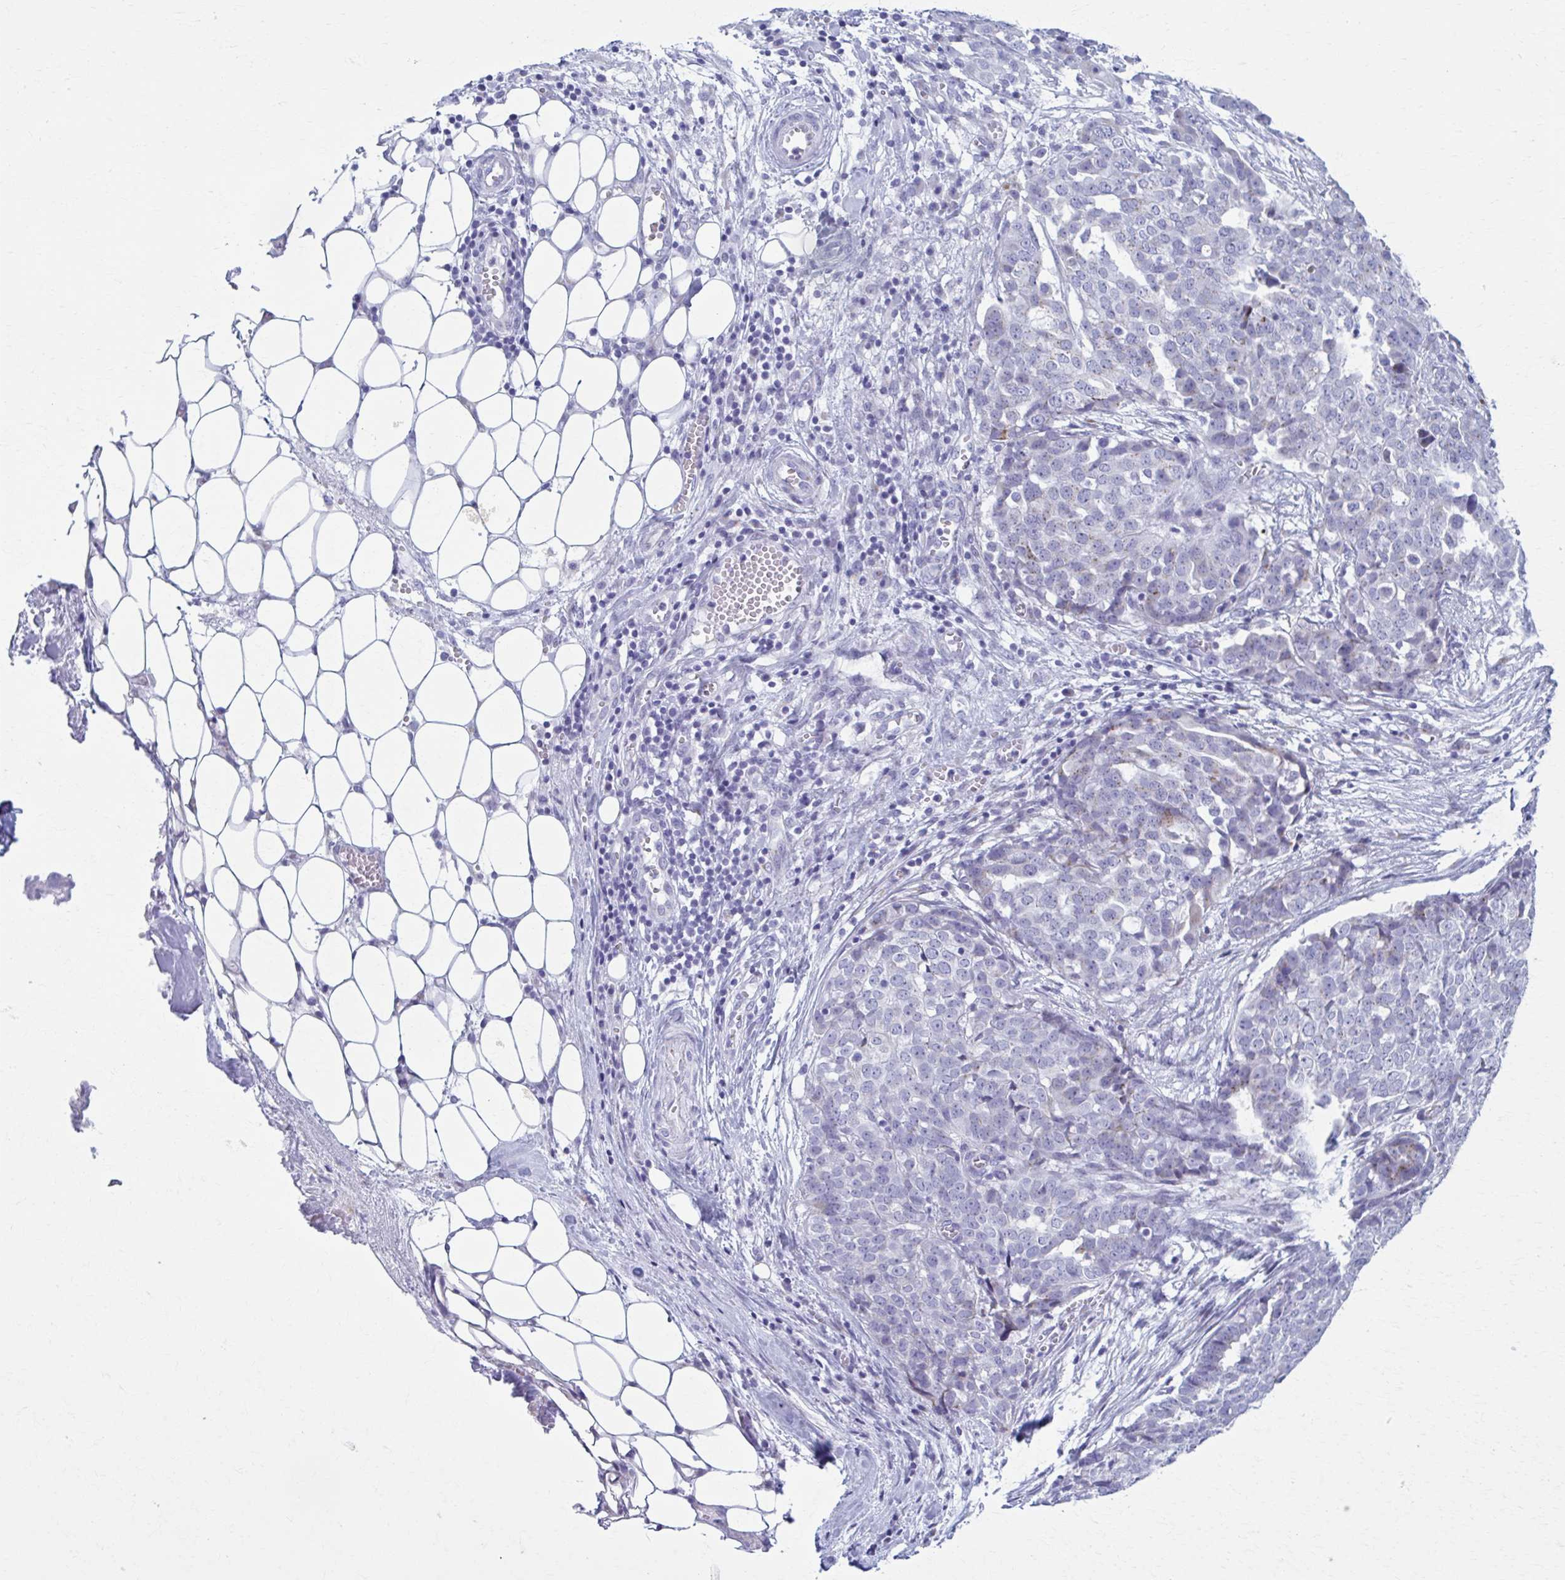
{"staining": {"intensity": "negative", "quantity": "none", "location": "none"}, "tissue": "ovarian cancer", "cell_type": "Tumor cells", "image_type": "cancer", "snomed": [{"axis": "morphology", "description": "Cystadenocarcinoma, serous, NOS"}, {"axis": "topography", "description": "Soft tissue"}, {"axis": "topography", "description": "Ovary"}], "caption": "There is no significant expression in tumor cells of ovarian cancer. (Brightfield microscopy of DAB immunohistochemistry at high magnification).", "gene": "ZNF682", "patient": {"sex": "female", "age": 57}}